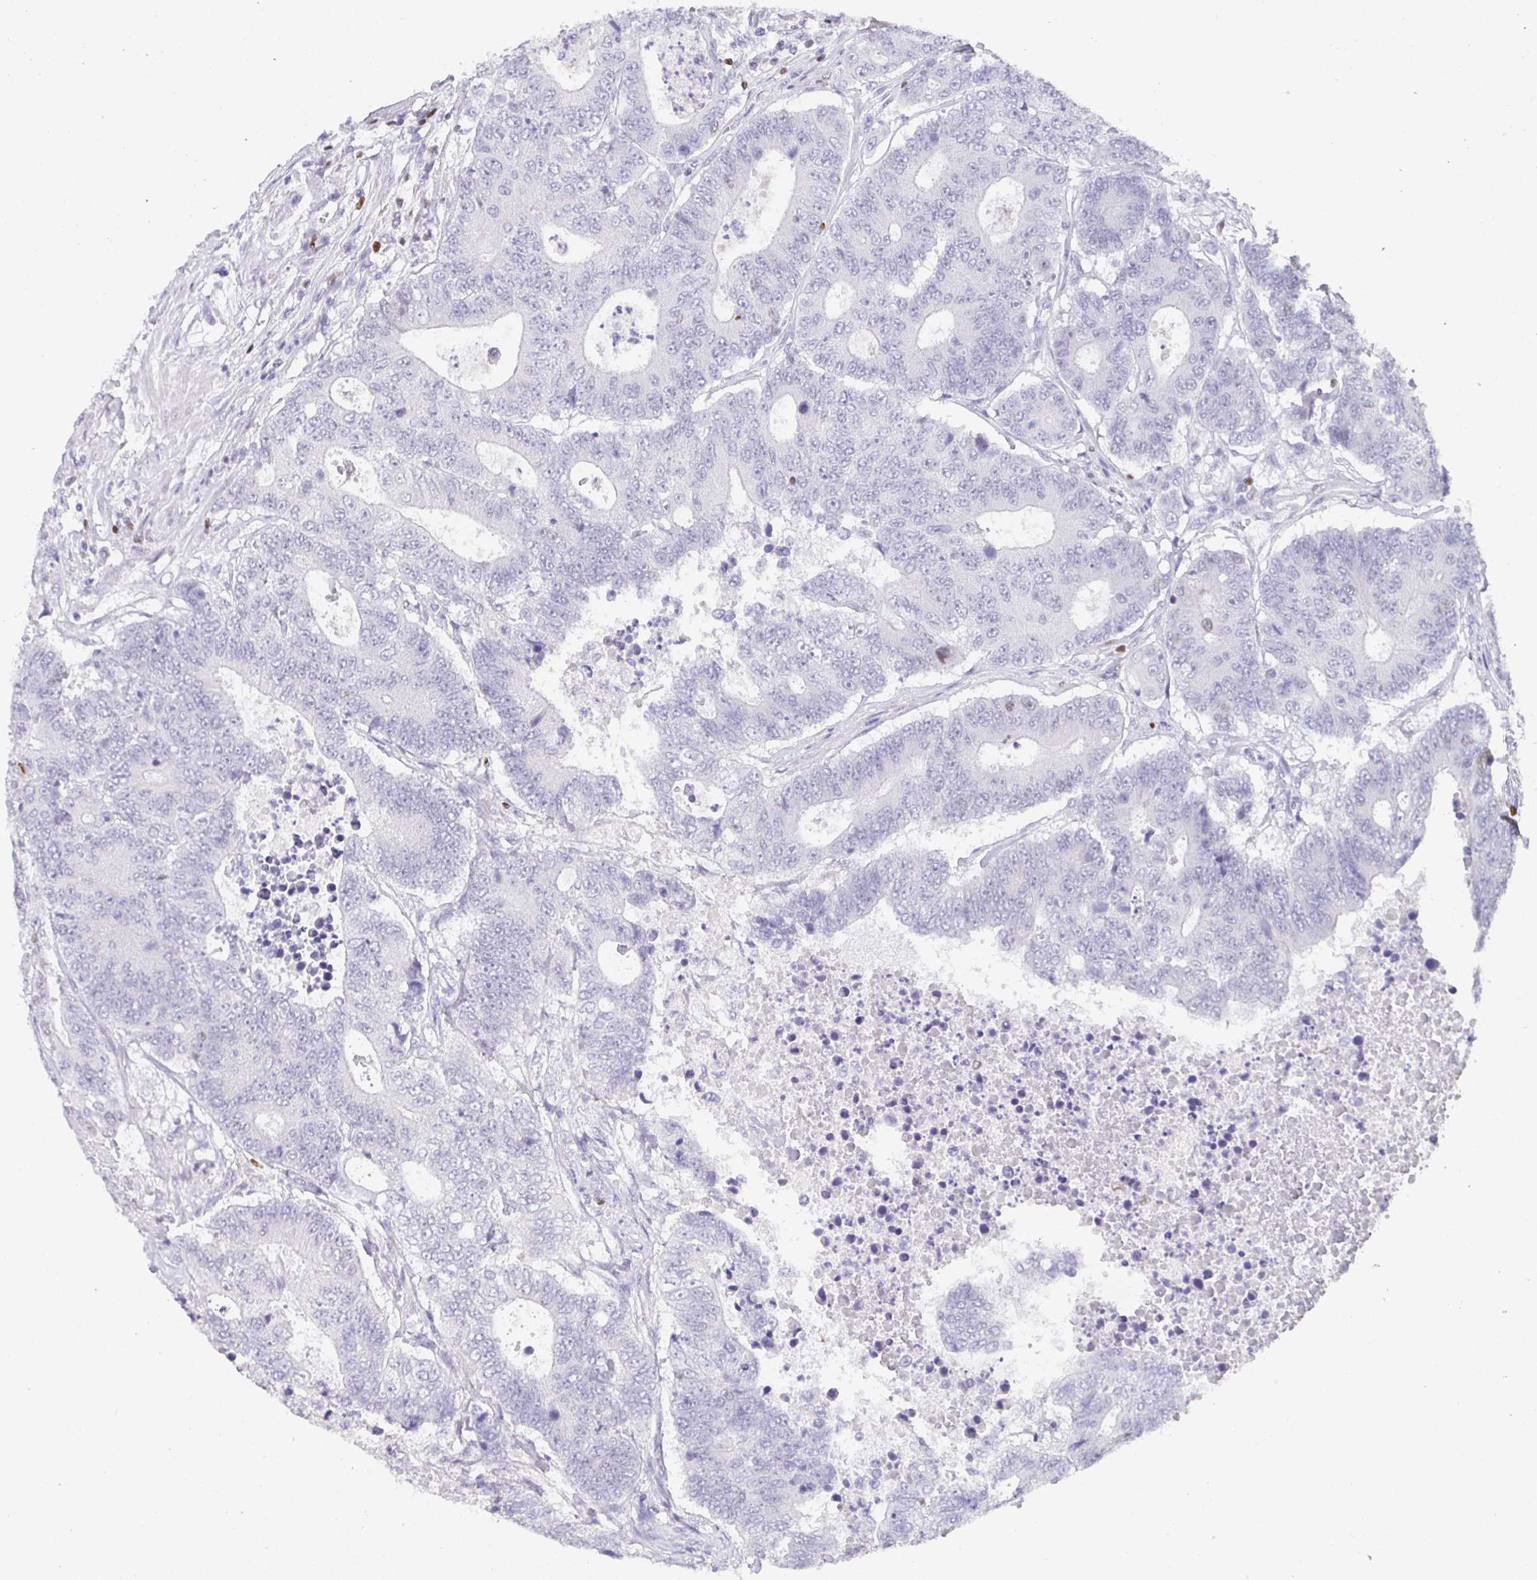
{"staining": {"intensity": "negative", "quantity": "none", "location": "none"}, "tissue": "colorectal cancer", "cell_type": "Tumor cells", "image_type": "cancer", "snomed": [{"axis": "morphology", "description": "Adenocarcinoma, NOS"}, {"axis": "topography", "description": "Colon"}], "caption": "The histopathology image shows no significant positivity in tumor cells of adenocarcinoma (colorectal). (DAB immunohistochemistry (IHC) with hematoxylin counter stain).", "gene": "SATB1", "patient": {"sex": "female", "age": 48}}